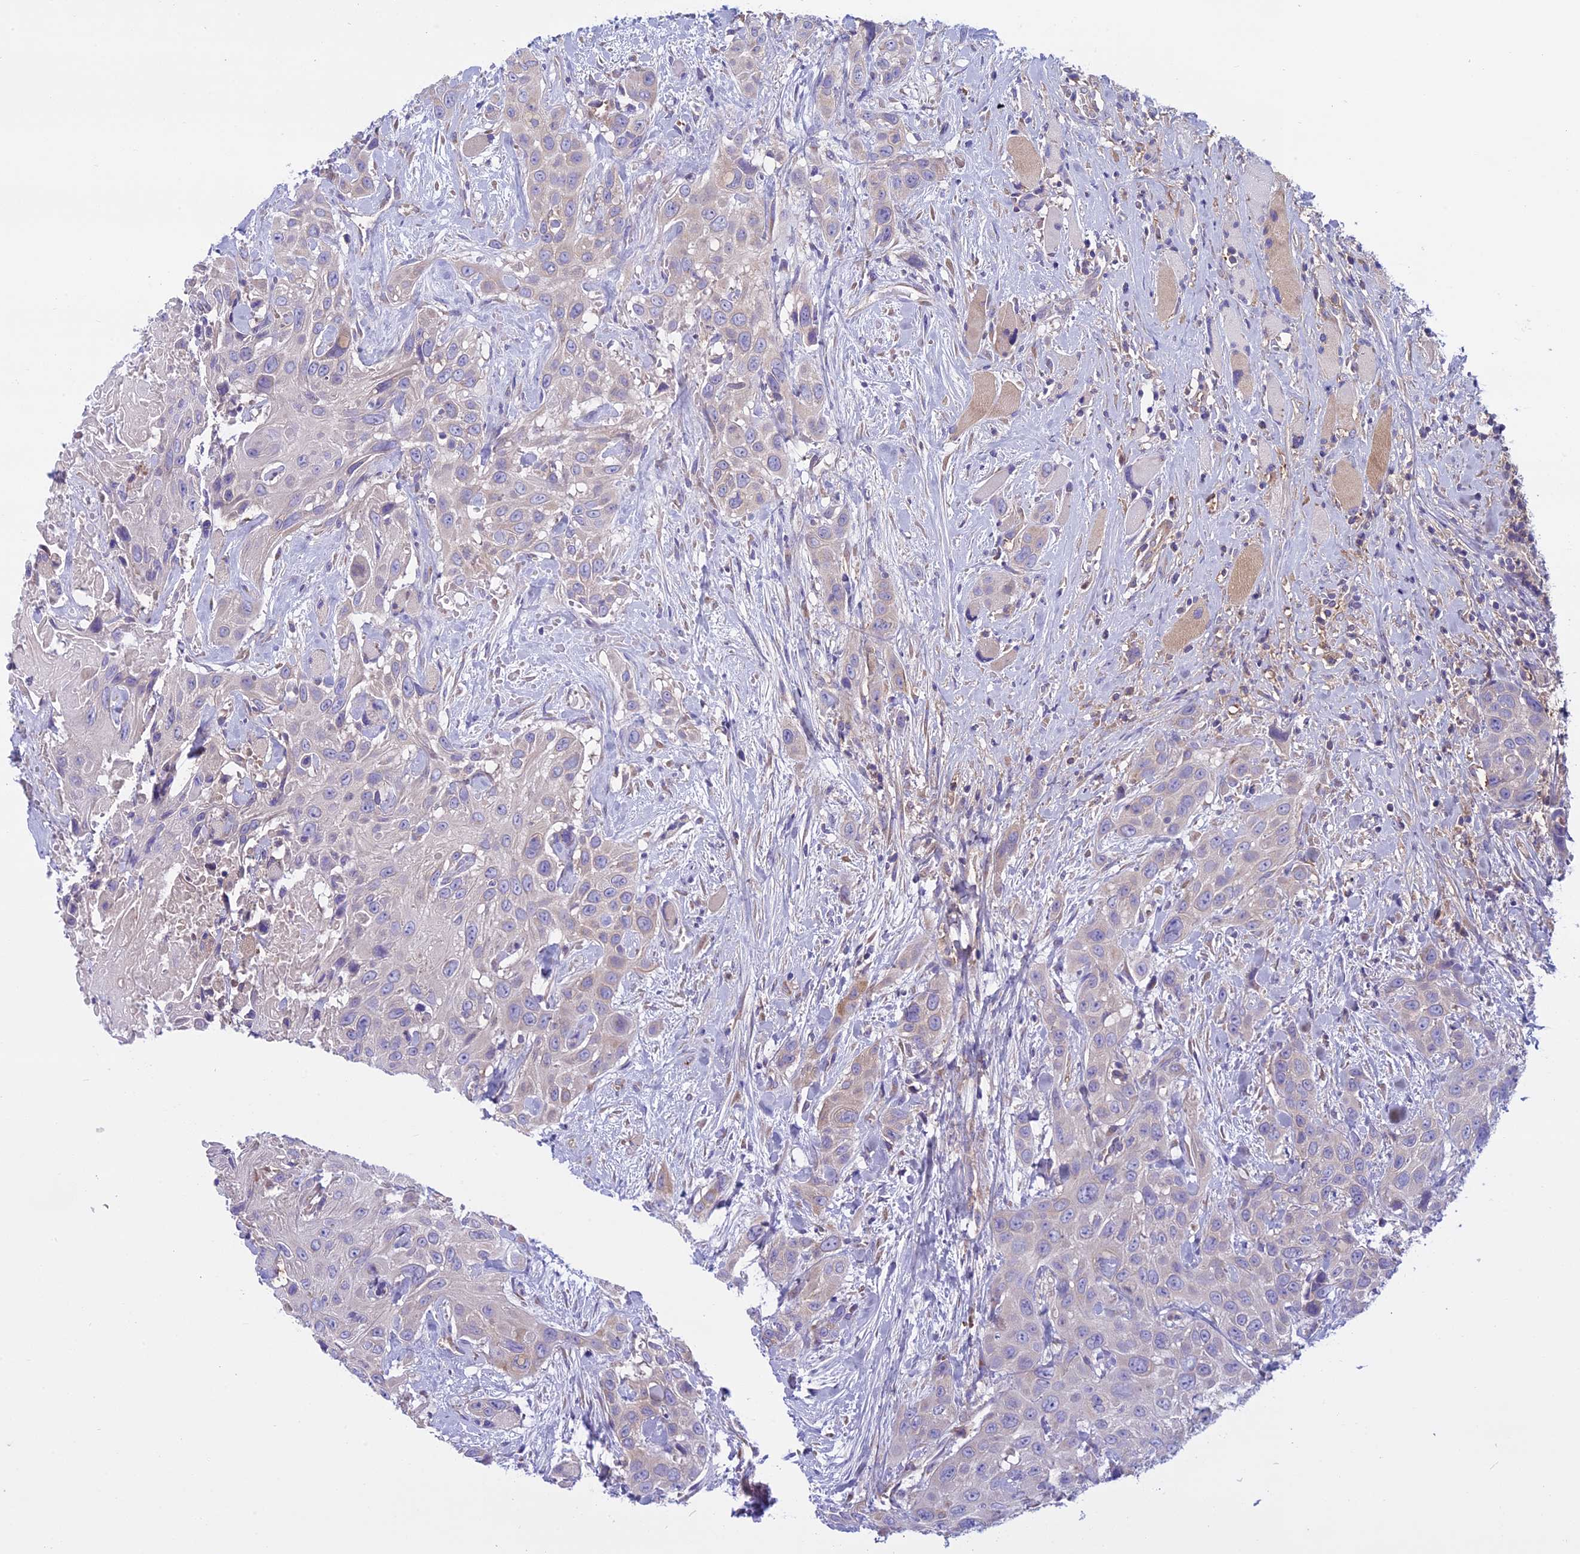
{"staining": {"intensity": "negative", "quantity": "none", "location": "none"}, "tissue": "head and neck cancer", "cell_type": "Tumor cells", "image_type": "cancer", "snomed": [{"axis": "morphology", "description": "Squamous cell carcinoma, NOS"}, {"axis": "topography", "description": "Head-Neck"}], "caption": "An IHC photomicrograph of head and neck squamous cell carcinoma is shown. There is no staining in tumor cells of head and neck squamous cell carcinoma. (Brightfield microscopy of DAB (3,3'-diaminobenzidine) IHC at high magnification).", "gene": "DCTN5", "patient": {"sex": "male", "age": 81}}